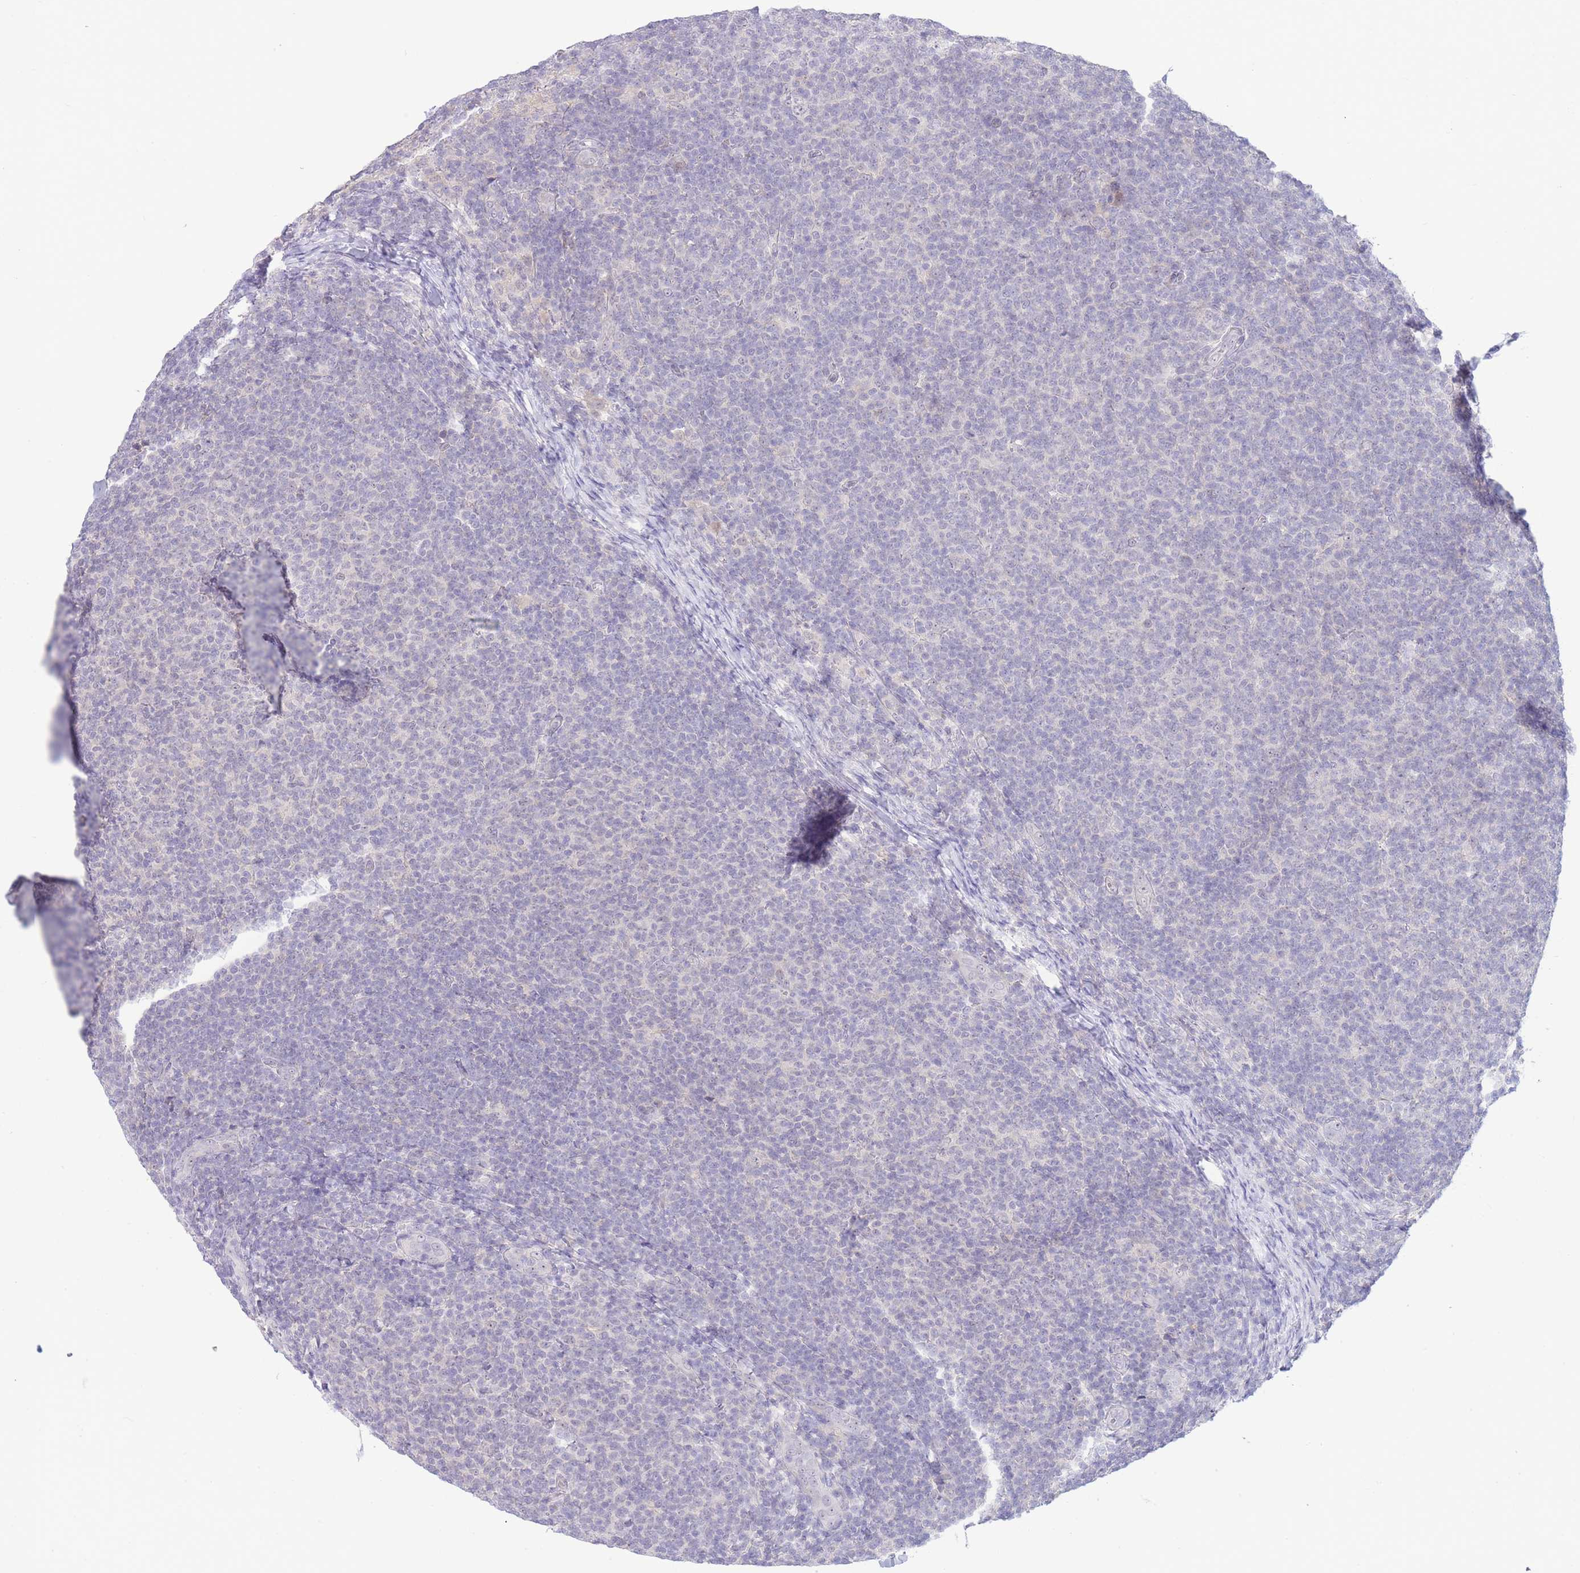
{"staining": {"intensity": "negative", "quantity": "none", "location": "none"}, "tissue": "lymphoma", "cell_type": "Tumor cells", "image_type": "cancer", "snomed": [{"axis": "morphology", "description": "Malignant lymphoma, non-Hodgkin's type, Low grade"}, {"axis": "topography", "description": "Lymph node"}], "caption": "This is an immunohistochemistry micrograph of human malignant lymphoma, non-Hodgkin's type (low-grade). There is no positivity in tumor cells.", "gene": "FBXO46", "patient": {"sex": "male", "age": 66}}